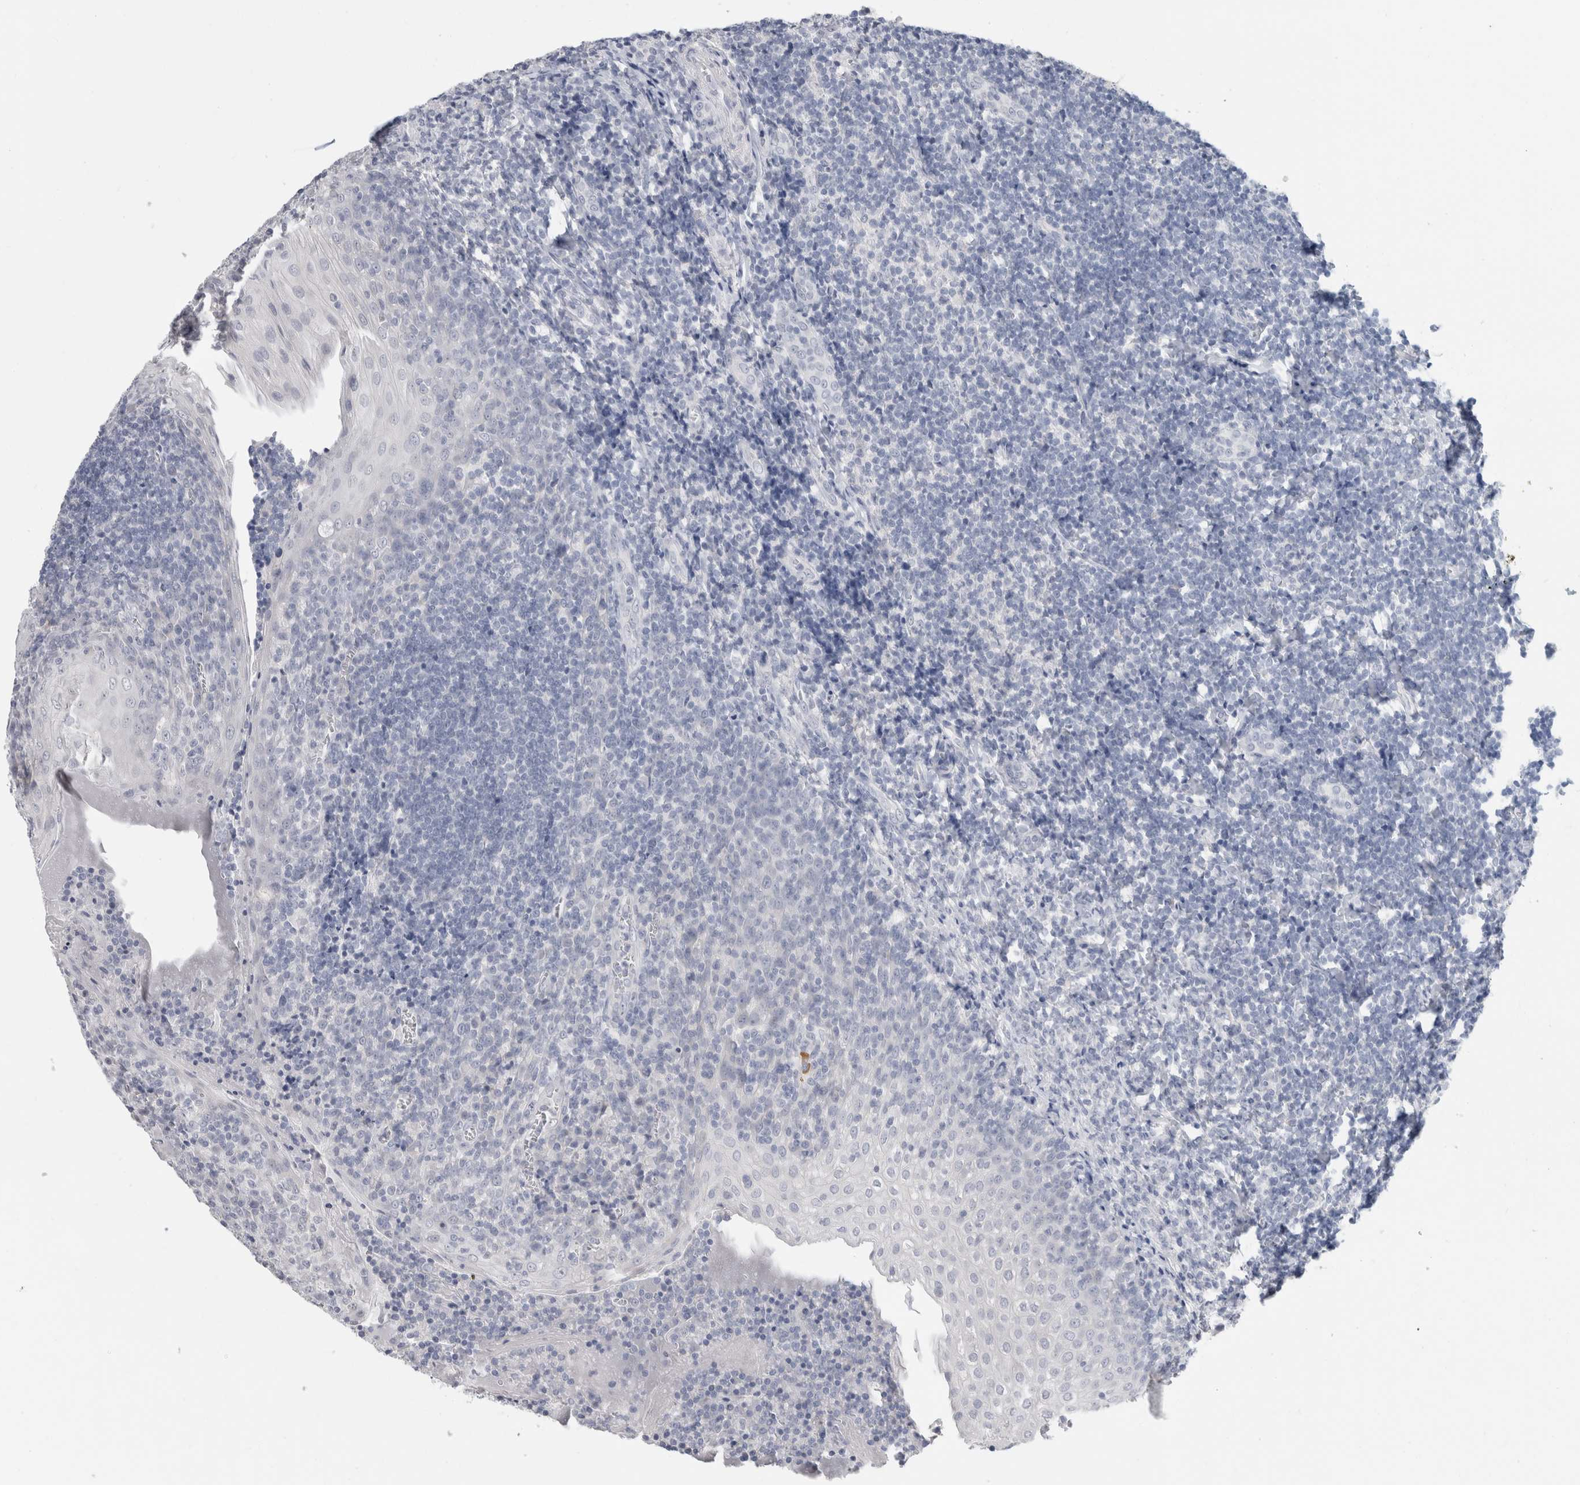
{"staining": {"intensity": "negative", "quantity": "none", "location": "none"}, "tissue": "tonsil", "cell_type": "Germinal center cells", "image_type": "normal", "snomed": [{"axis": "morphology", "description": "Normal tissue, NOS"}, {"axis": "topography", "description": "Tonsil"}], "caption": "This is an immunohistochemistry image of benign human tonsil. There is no expression in germinal center cells.", "gene": "BCAN", "patient": {"sex": "male", "age": 27}}